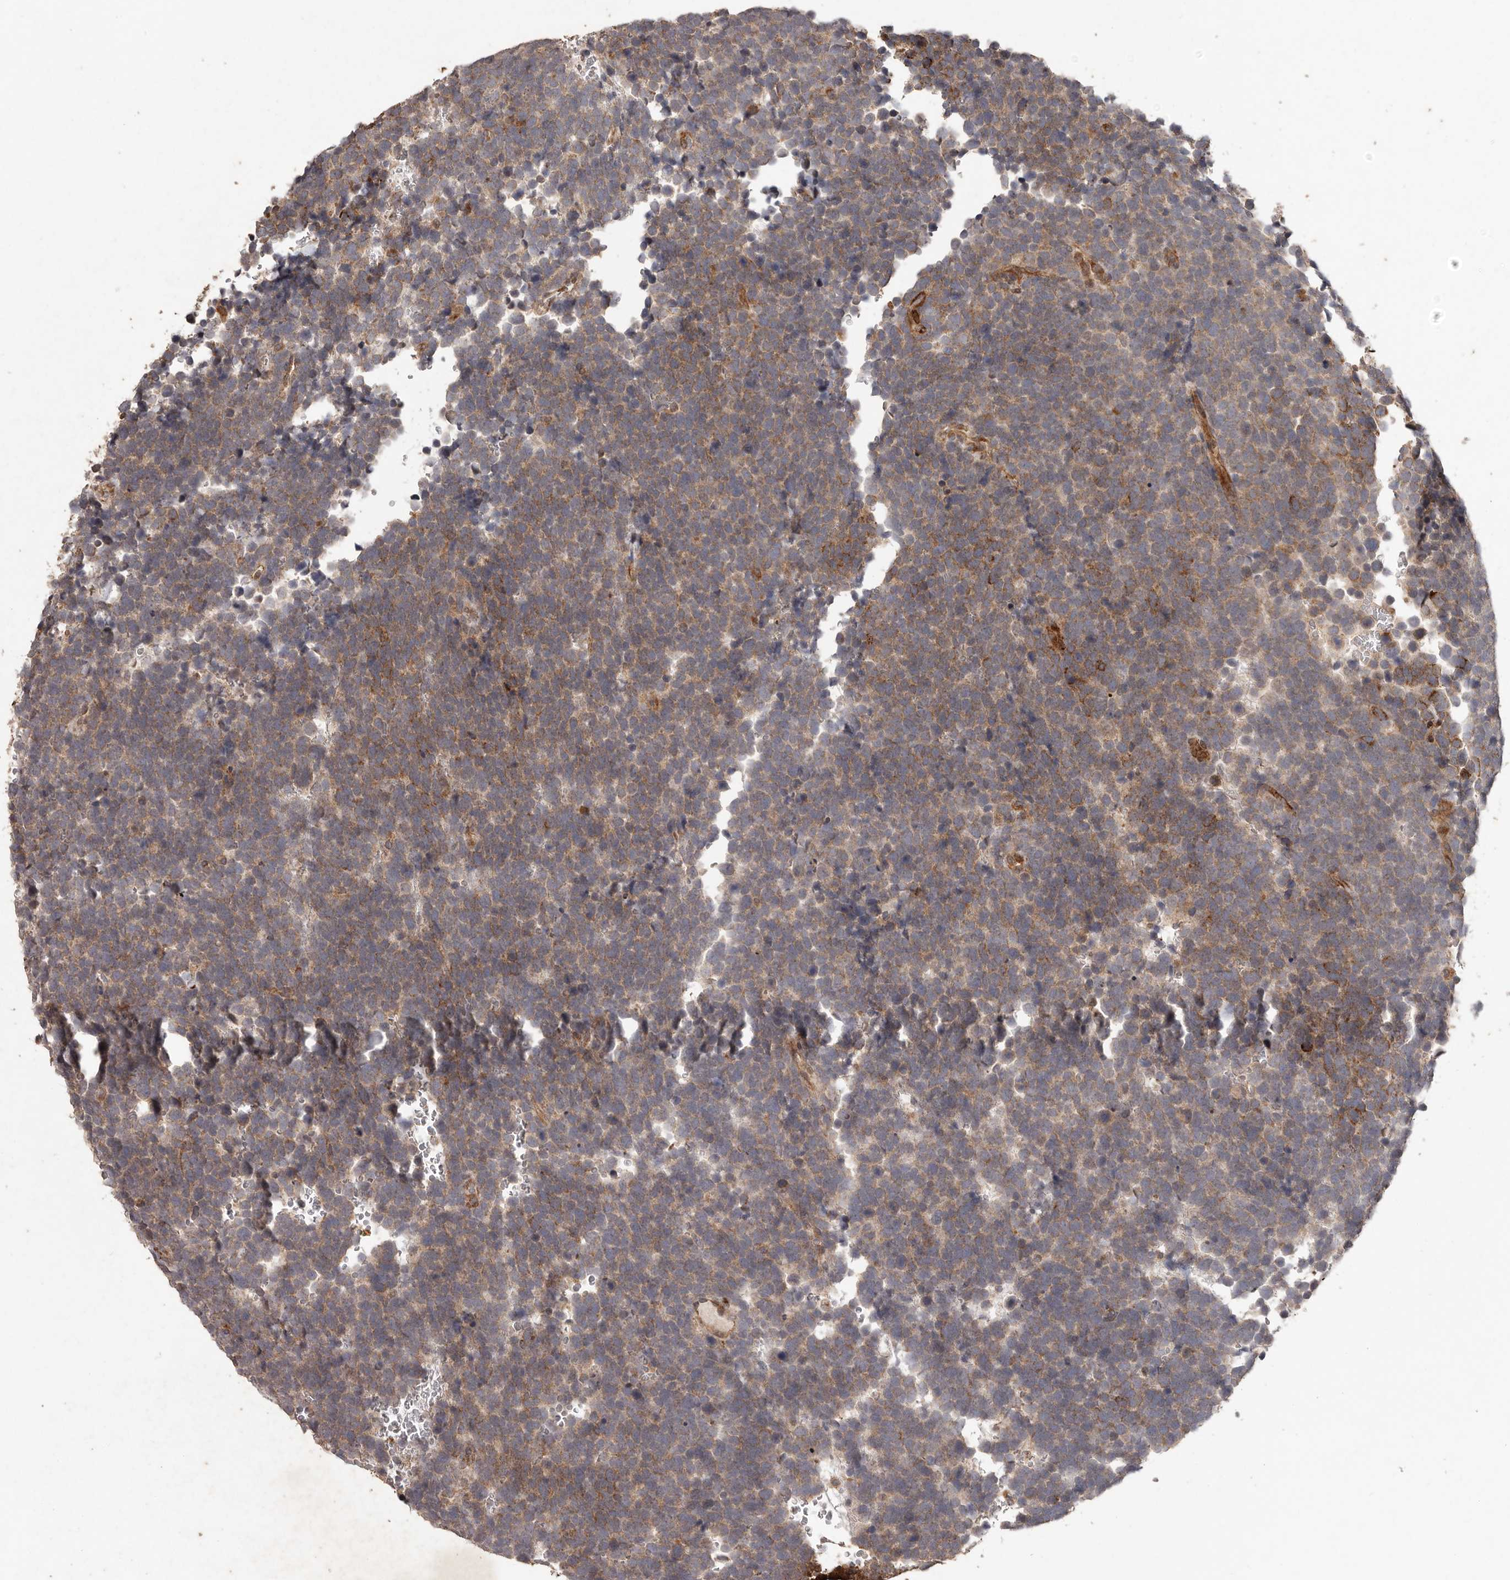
{"staining": {"intensity": "moderate", "quantity": ">75%", "location": "cytoplasmic/membranous"}, "tissue": "urothelial cancer", "cell_type": "Tumor cells", "image_type": "cancer", "snomed": [{"axis": "morphology", "description": "Urothelial carcinoma, High grade"}, {"axis": "topography", "description": "Urinary bladder"}], "caption": "Brown immunohistochemical staining in high-grade urothelial carcinoma exhibits moderate cytoplasmic/membranous expression in about >75% of tumor cells.", "gene": "PLOD2", "patient": {"sex": "female", "age": 82}}